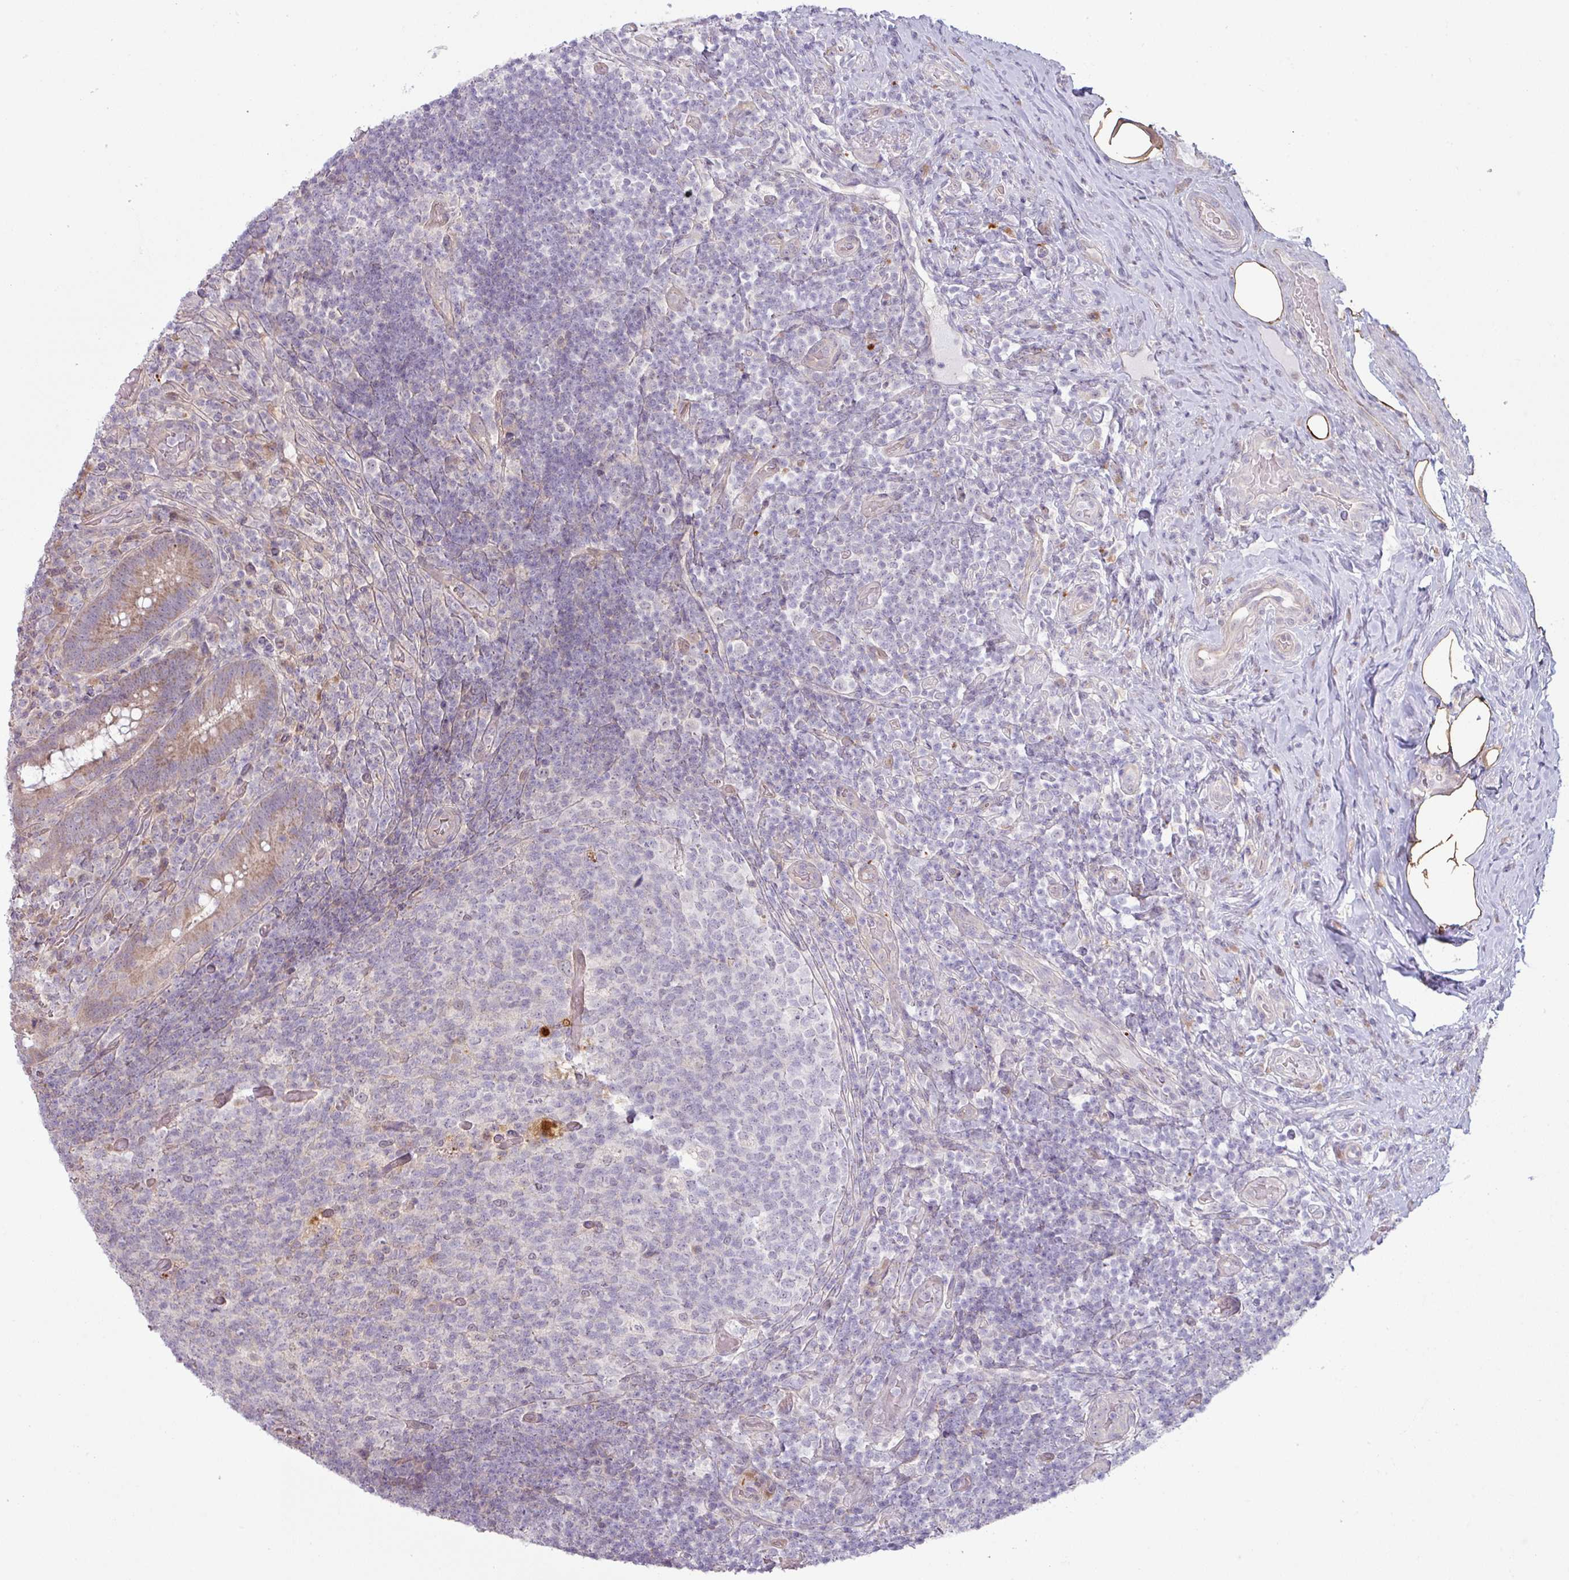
{"staining": {"intensity": "moderate", "quantity": ">75%", "location": "cytoplasmic/membranous,nuclear"}, "tissue": "appendix", "cell_type": "Glandular cells", "image_type": "normal", "snomed": [{"axis": "morphology", "description": "Normal tissue, NOS"}, {"axis": "topography", "description": "Appendix"}], "caption": "High-magnification brightfield microscopy of benign appendix stained with DAB (3,3'-diaminobenzidine) (brown) and counterstained with hematoxylin (blue). glandular cells exhibit moderate cytoplasmic/membranous,nuclear positivity is seen in about>75% of cells. (DAB IHC with brightfield microscopy, high magnification).", "gene": "CCDC144A", "patient": {"sex": "female", "age": 43}}